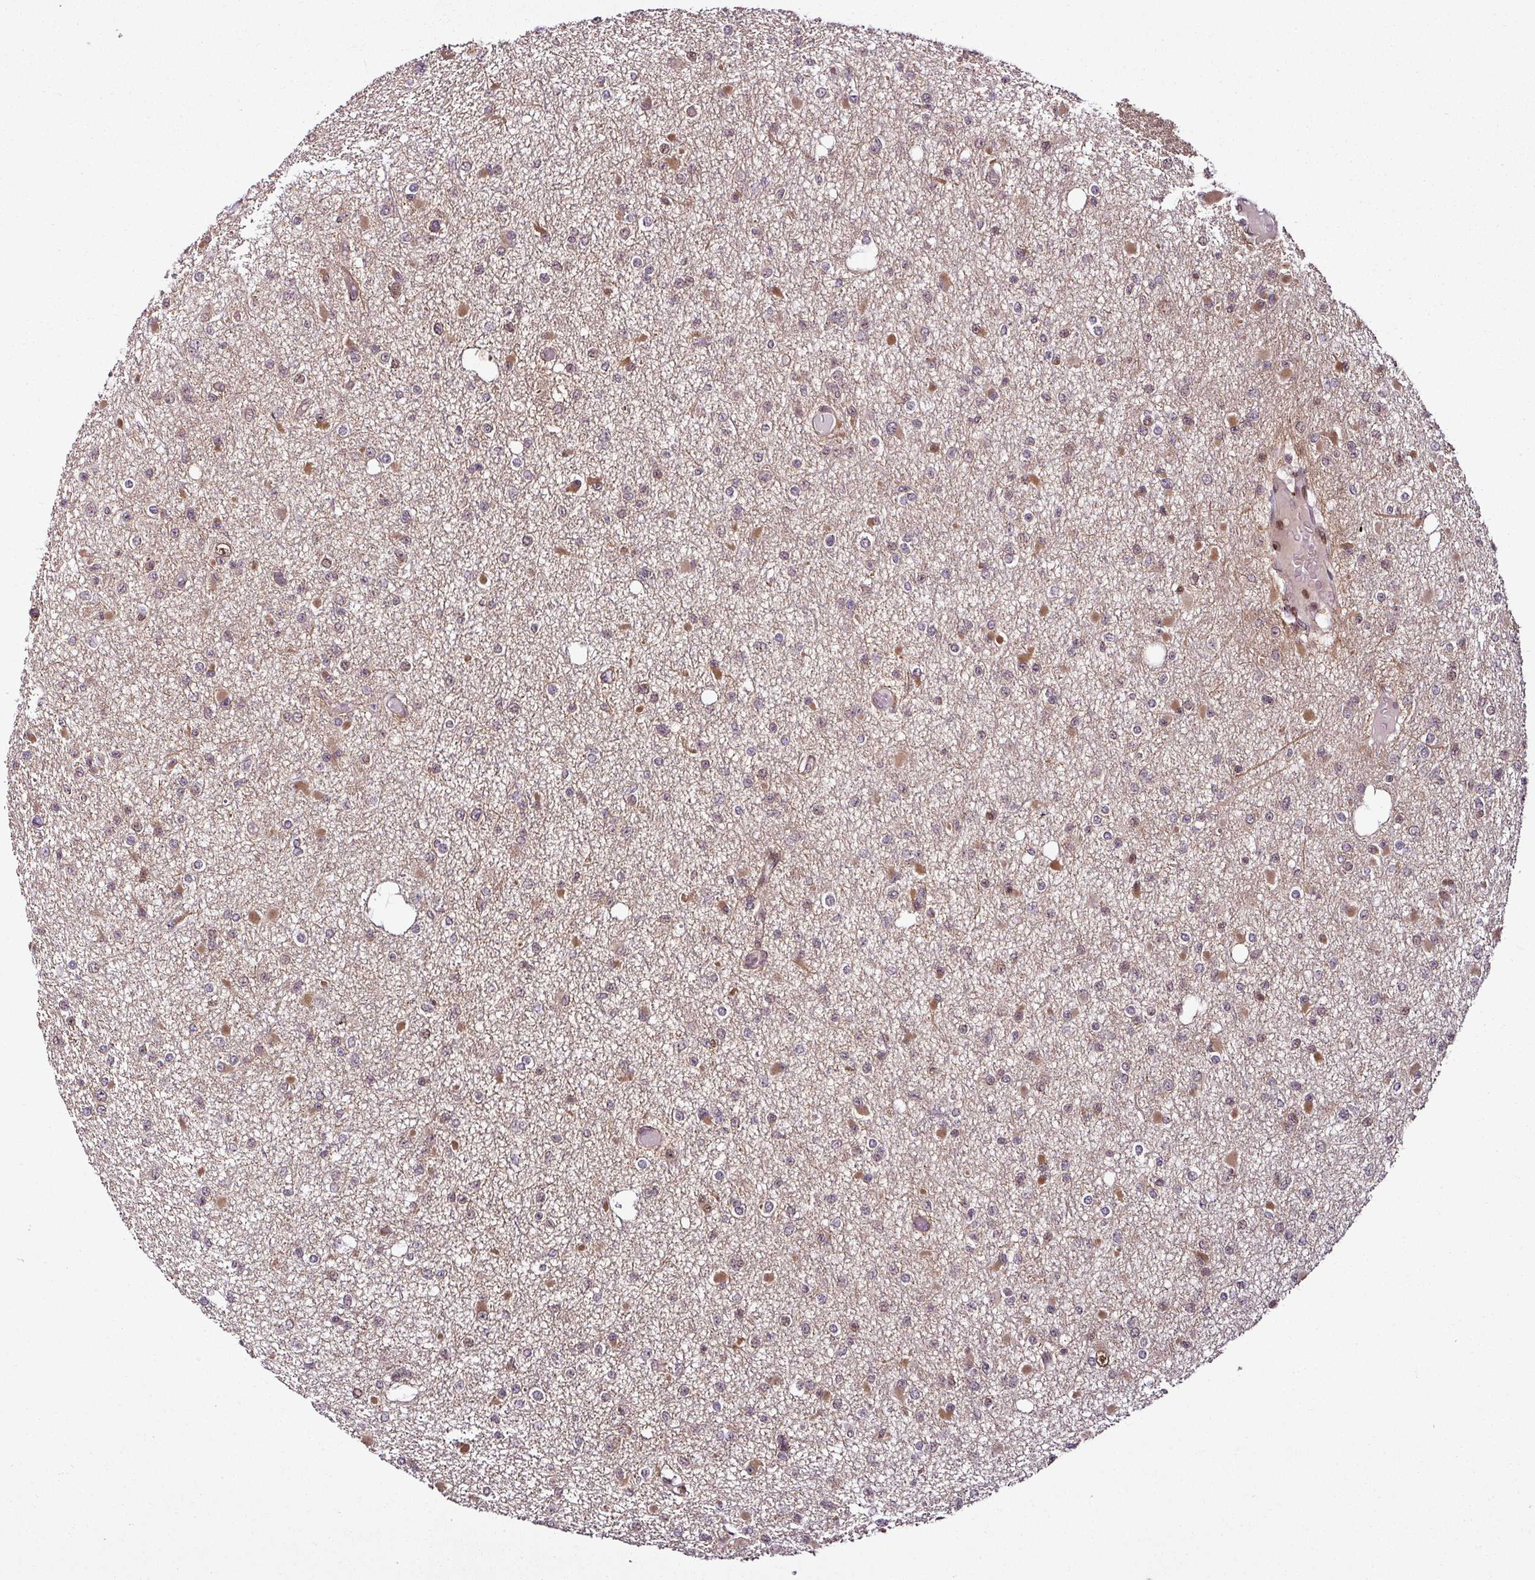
{"staining": {"intensity": "moderate", "quantity": "25%-75%", "location": "cytoplasmic/membranous,nuclear"}, "tissue": "glioma", "cell_type": "Tumor cells", "image_type": "cancer", "snomed": [{"axis": "morphology", "description": "Glioma, malignant, Low grade"}, {"axis": "topography", "description": "Brain"}], "caption": "Low-grade glioma (malignant) stained with a brown dye displays moderate cytoplasmic/membranous and nuclear positive expression in about 25%-75% of tumor cells.", "gene": "COPRS", "patient": {"sex": "female", "age": 22}}